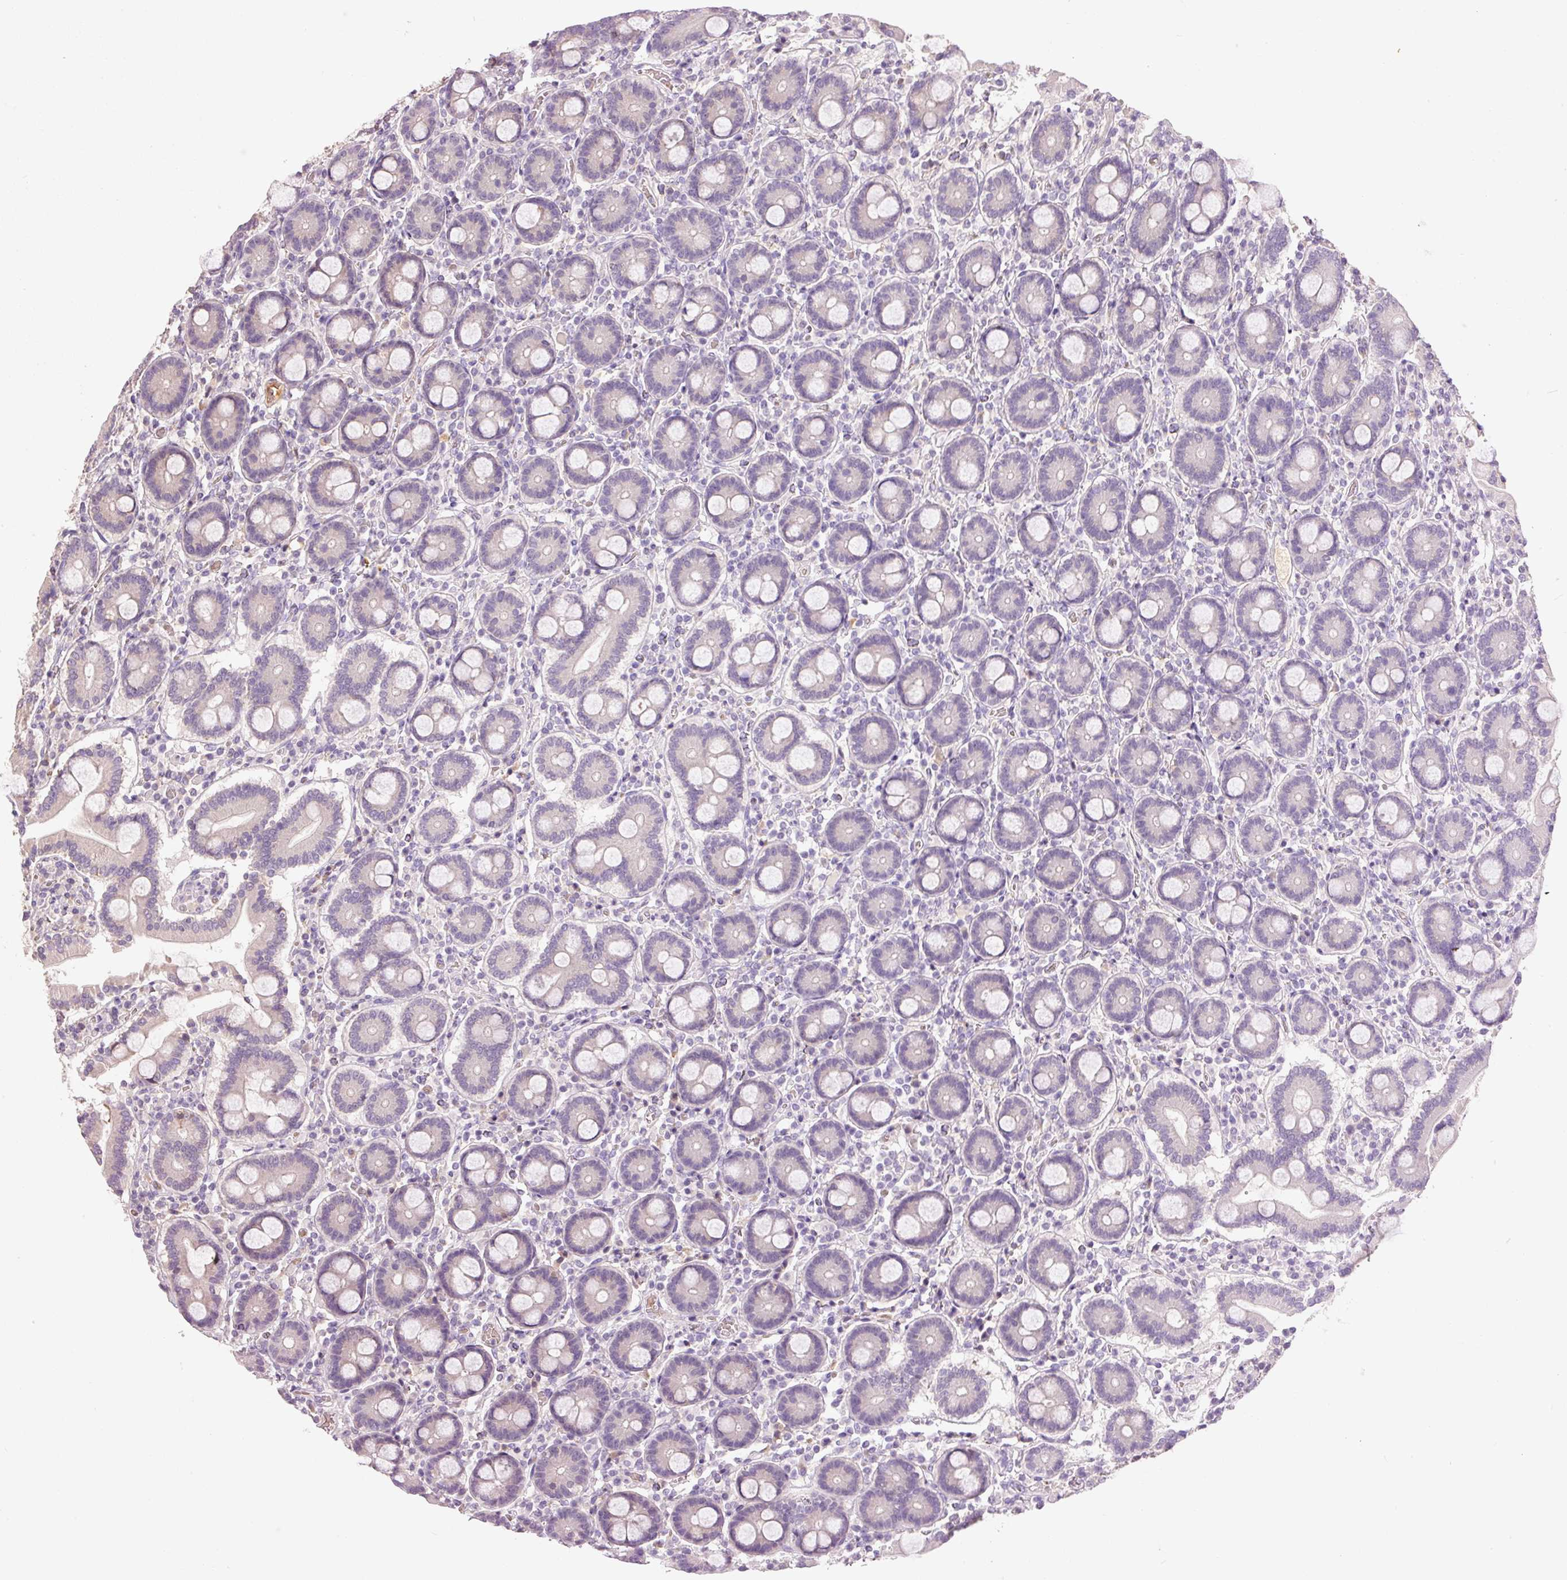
{"staining": {"intensity": "negative", "quantity": "none", "location": "none"}, "tissue": "duodenum", "cell_type": "Glandular cells", "image_type": "normal", "snomed": [{"axis": "morphology", "description": "Normal tissue, NOS"}, {"axis": "topography", "description": "Duodenum"}], "caption": "The photomicrograph reveals no significant staining in glandular cells of duodenum. Brightfield microscopy of IHC stained with DAB (3,3'-diaminobenzidine) (brown) and hematoxylin (blue), captured at high magnification.", "gene": "CMTM8", "patient": {"sex": "male", "age": 55}}